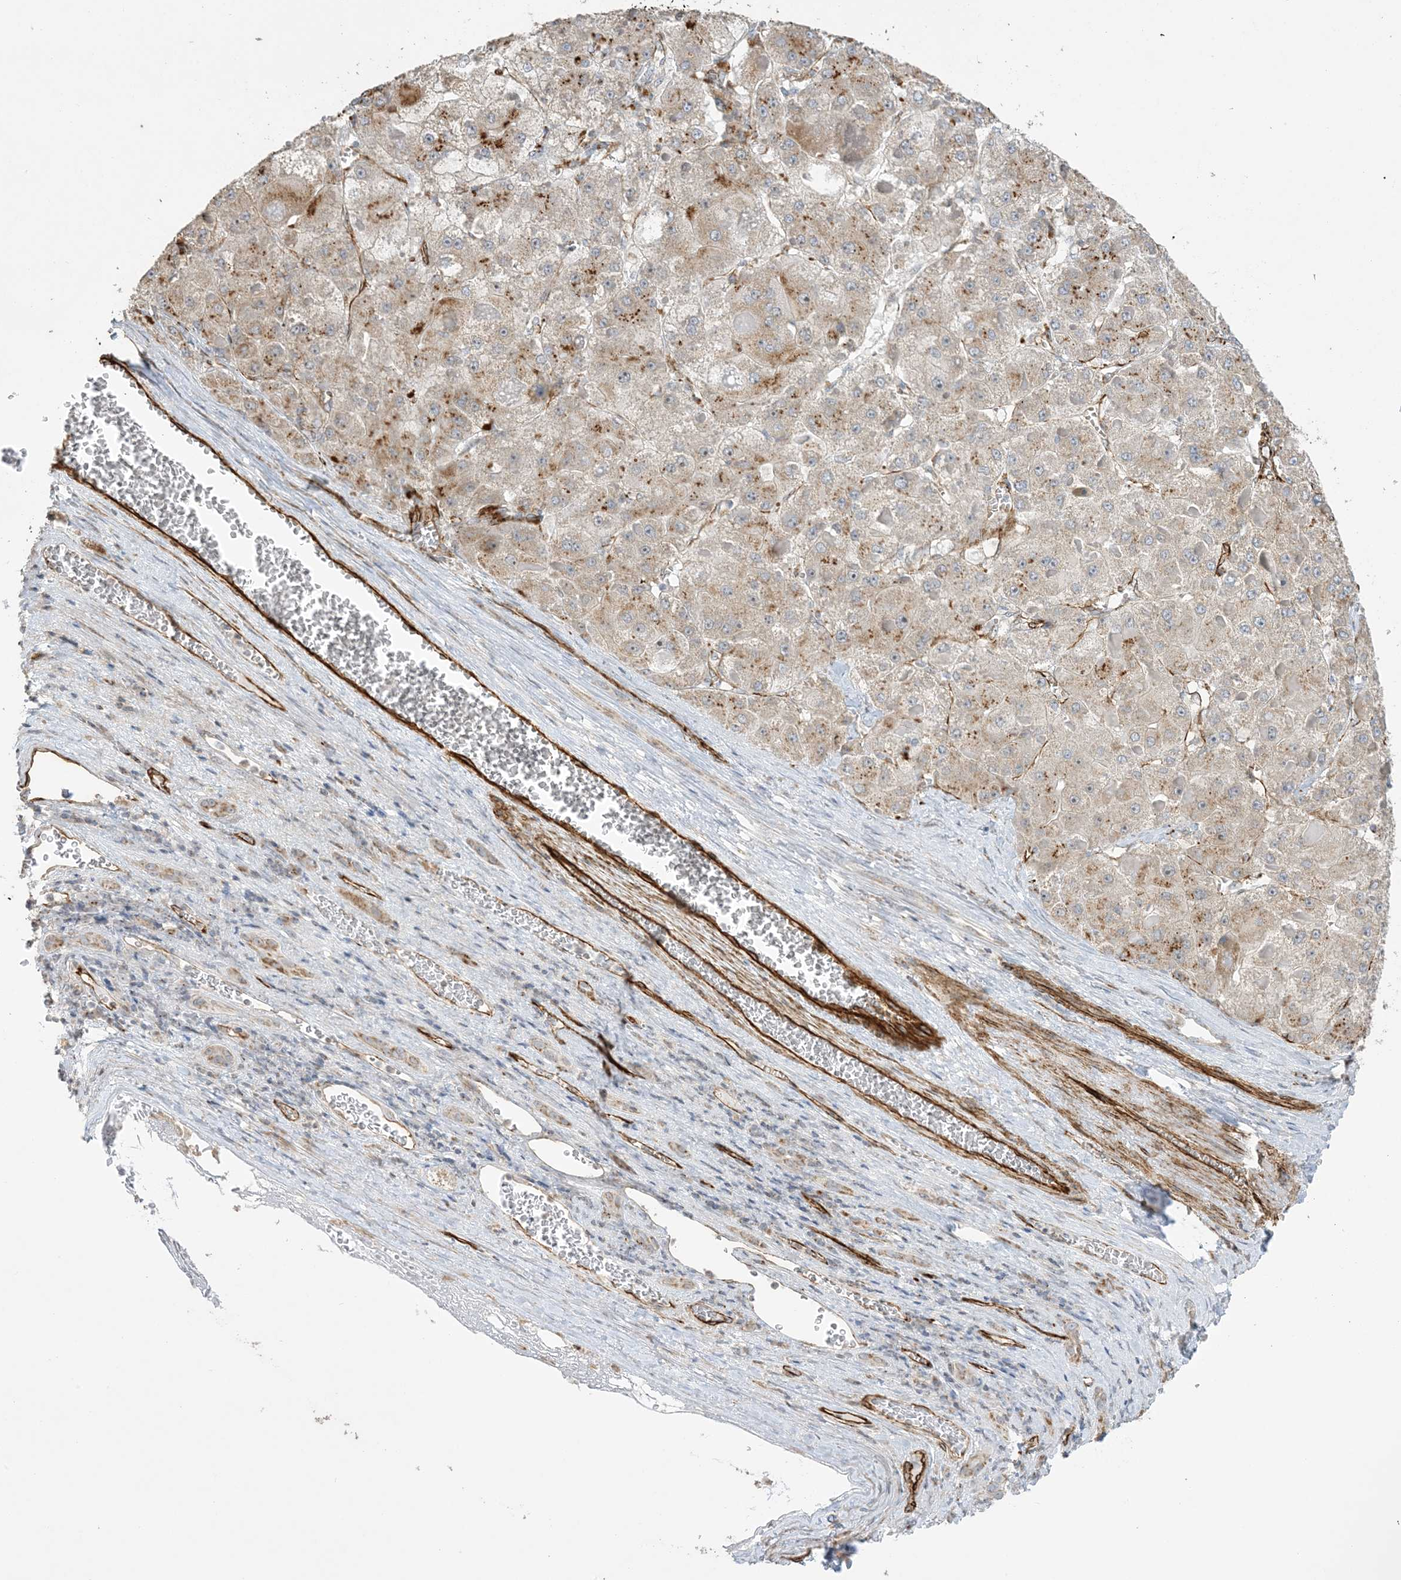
{"staining": {"intensity": "weak", "quantity": "25%-75%", "location": "cytoplasmic/membranous"}, "tissue": "liver cancer", "cell_type": "Tumor cells", "image_type": "cancer", "snomed": [{"axis": "morphology", "description": "Carcinoma, Hepatocellular, NOS"}, {"axis": "topography", "description": "Liver"}], "caption": "Human liver cancer stained for a protein (brown) reveals weak cytoplasmic/membranous positive positivity in approximately 25%-75% of tumor cells.", "gene": "AGA", "patient": {"sex": "female", "age": 73}}